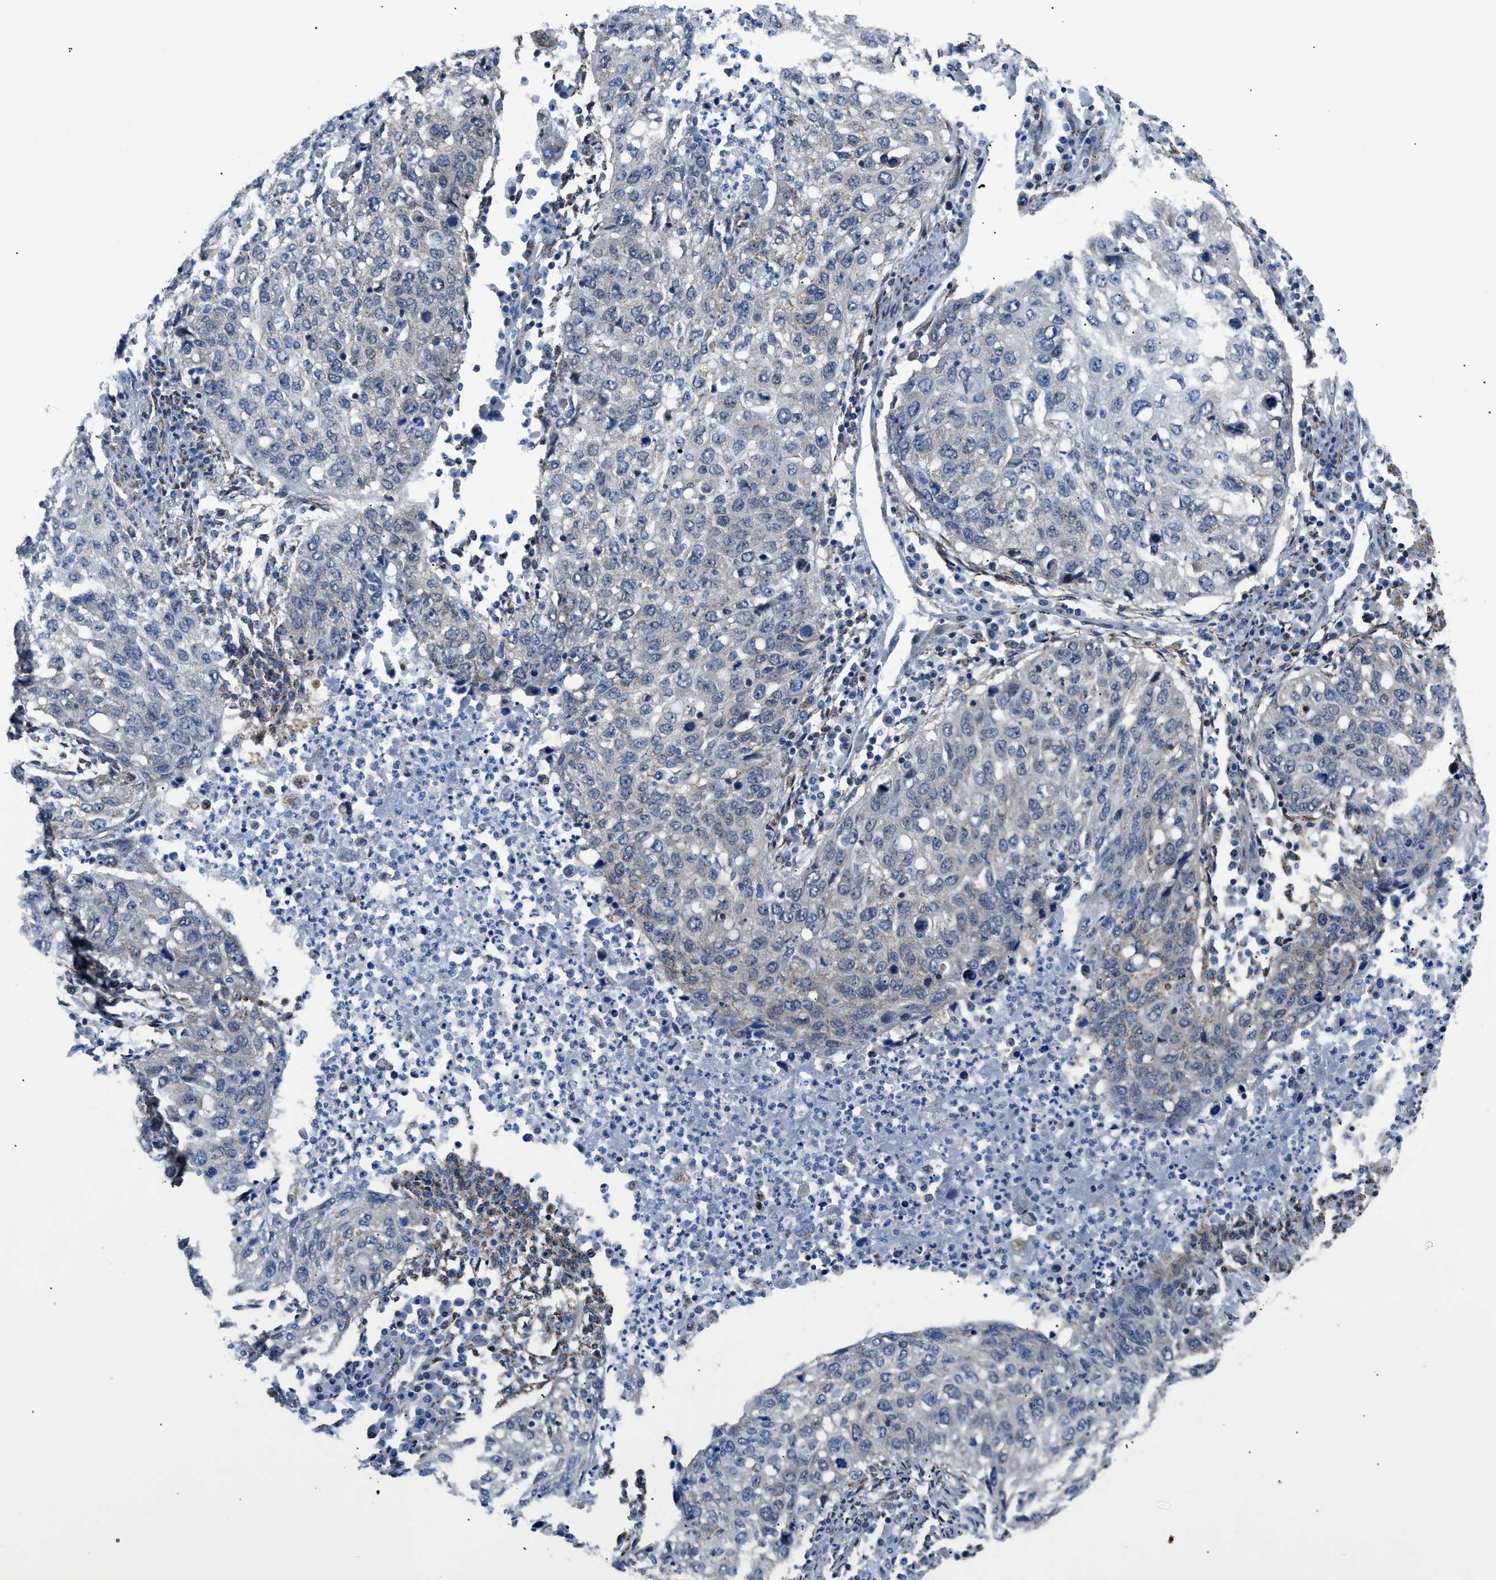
{"staining": {"intensity": "negative", "quantity": "none", "location": "none"}, "tissue": "lung cancer", "cell_type": "Tumor cells", "image_type": "cancer", "snomed": [{"axis": "morphology", "description": "Squamous cell carcinoma, NOS"}, {"axis": "topography", "description": "Lung"}], "caption": "The immunohistochemistry histopathology image has no significant positivity in tumor cells of lung cancer (squamous cell carcinoma) tissue.", "gene": "TMEM45B", "patient": {"sex": "female", "age": 63}}